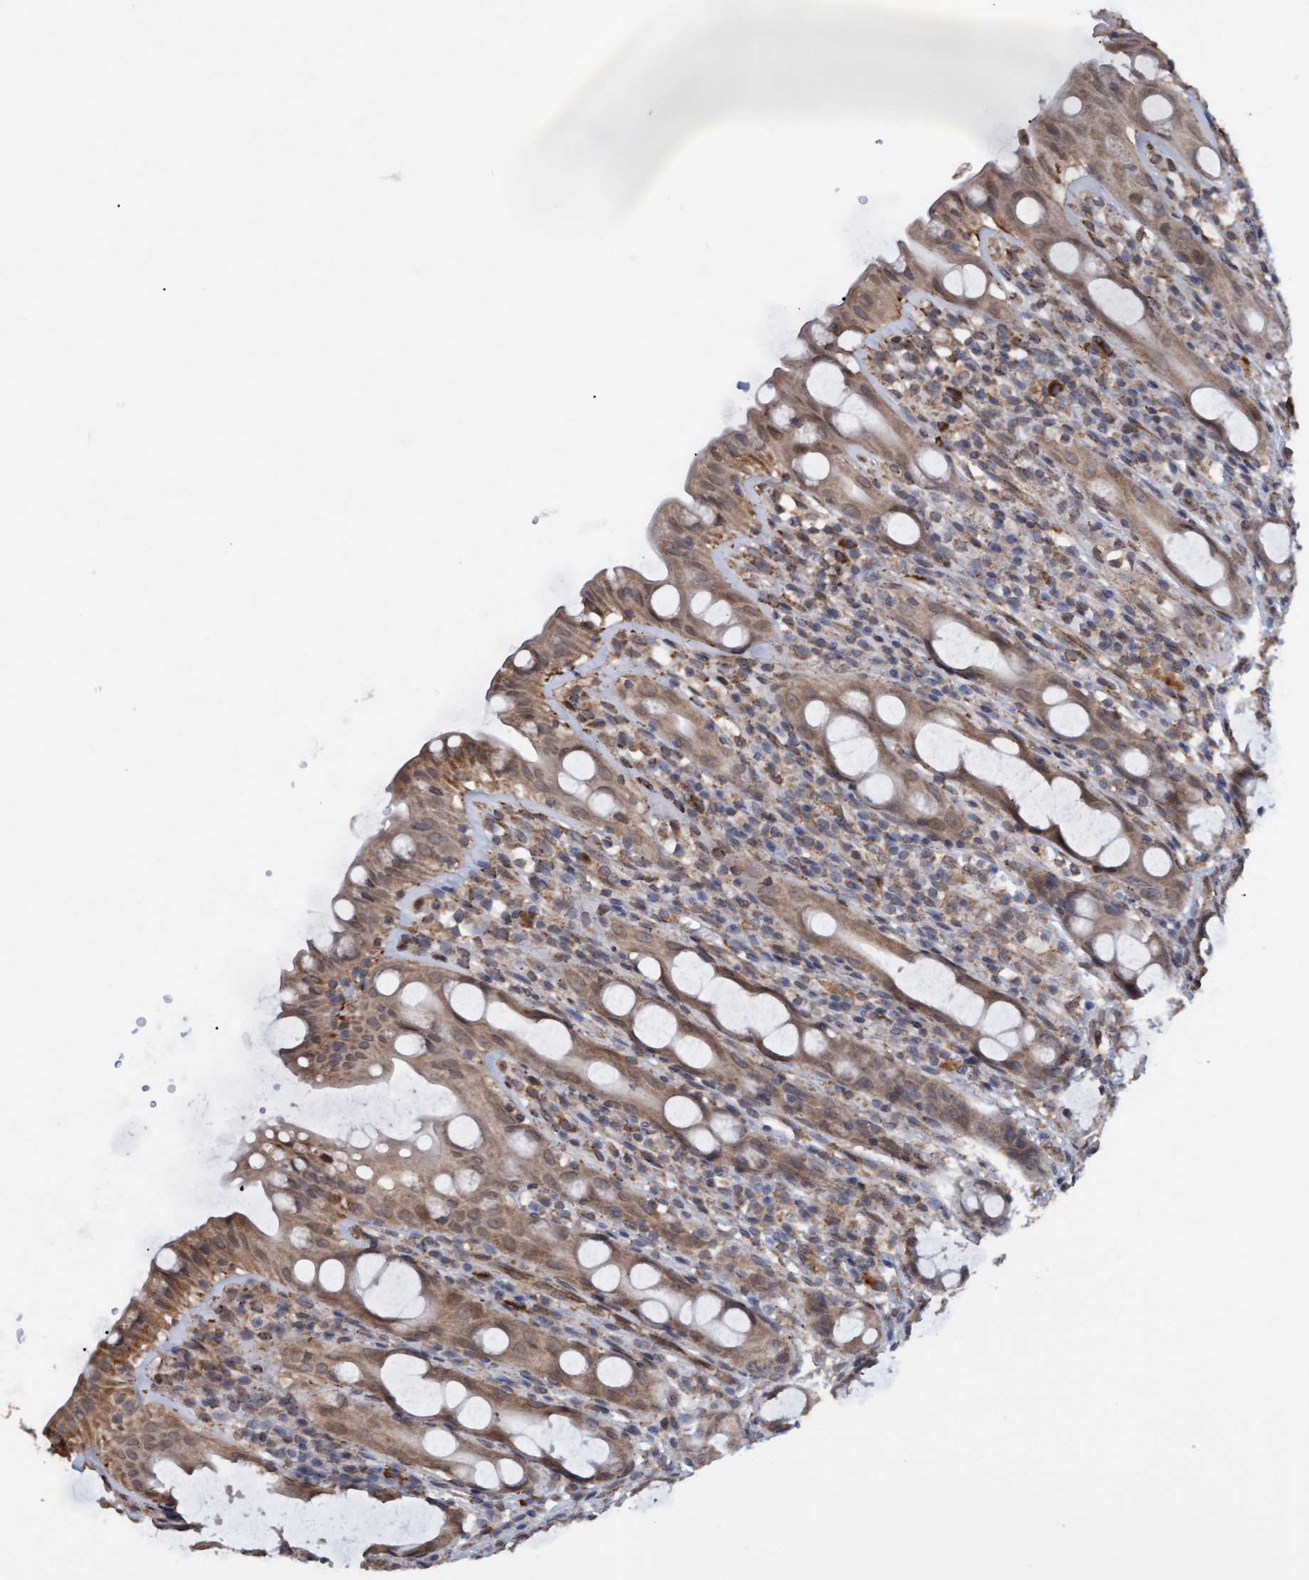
{"staining": {"intensity": "moderate", "quantity": ">75%", "location": "cytoplasmic/membranous"}, "tissue": "rectum", "cell_type": "Glandular cells", "image_type": "normal", "snomed": [{"axis": "morphology", "description": "Normal tissue, NOS"}, {"axis": "topography", "description": "Rectum"}], "caption": "Immunohistochemical staining of normal rectum reveals >75% levels of moderate cytoplasmic/membranous protein expression in about >75% of glandular cells. Ihc stains the protein of interest in brown and the nuclei are stained blue.", "gene": "MGLL", "patient": {"sex": "male", "age": 44}}